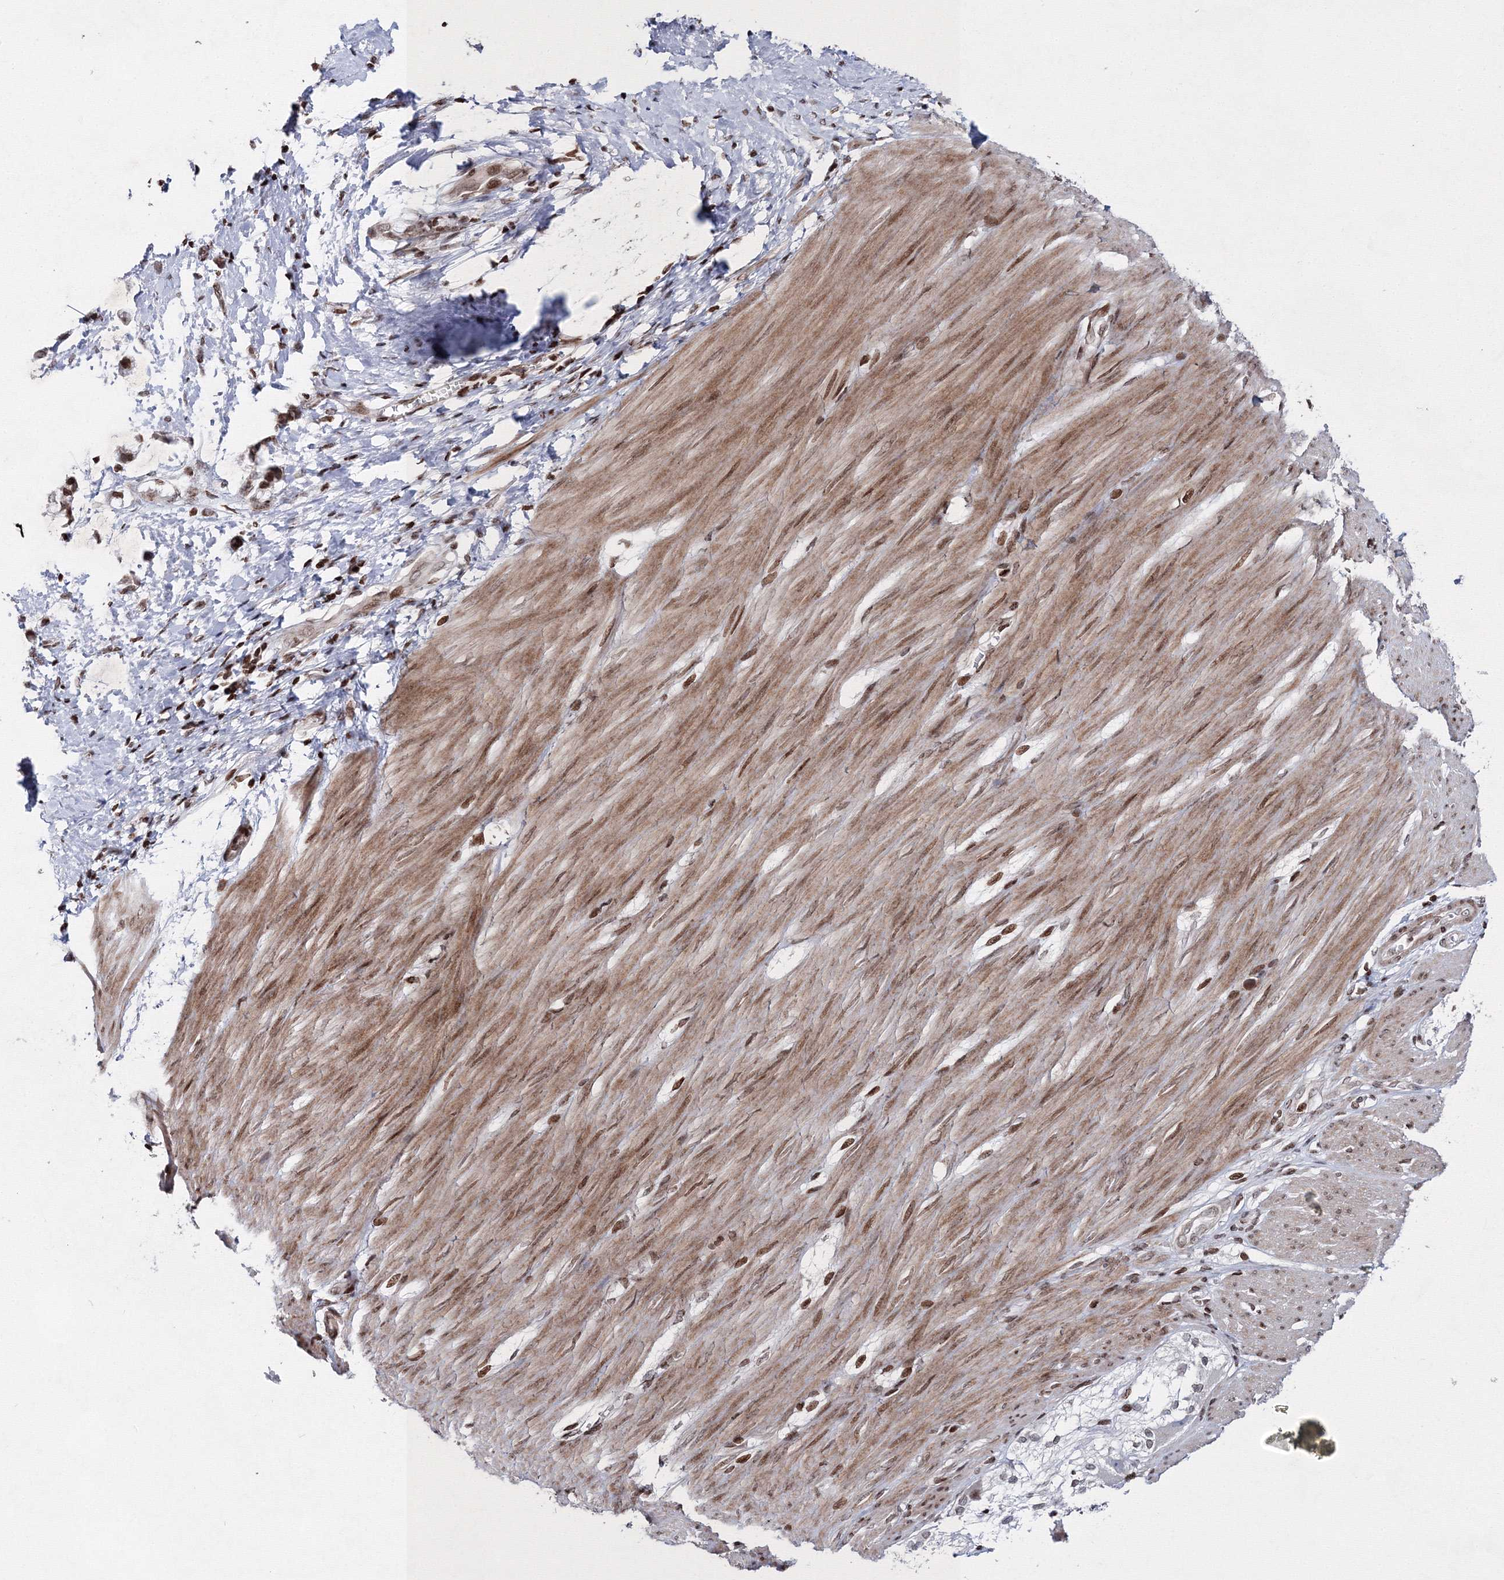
{"staining": {"intensity": "moderate", "quantity": ">75%", "location": "cytoplasmic/membranous,nuclear"}, "tissue": "smooth muscle", "cell_type": "Smooth muscle cells", "image_type": "normal", "snomed": [{"axis": "morphology", "description": "Normal tissue, NOS"}, {"axis": "morphology", "description": "Adenocarcinoma, NOS"}, {"axis": "topography", "description": "Colon"}, {"axis": "topography", "description": "Peripheral nerve tissue"}], "caption": "Immunohistochemistry (IHC) (DAB (3,3'-diaminobenzidine)) staining of benign smooth muscle displays moderate cytoplasmic/membranous,nuclear protein staining in about >75% of smooth muscle cells. (IHC, brightfield microscopy, high magnification).", "gene": "SMIM29", "patient": {"sex": "male", "age": 14}}